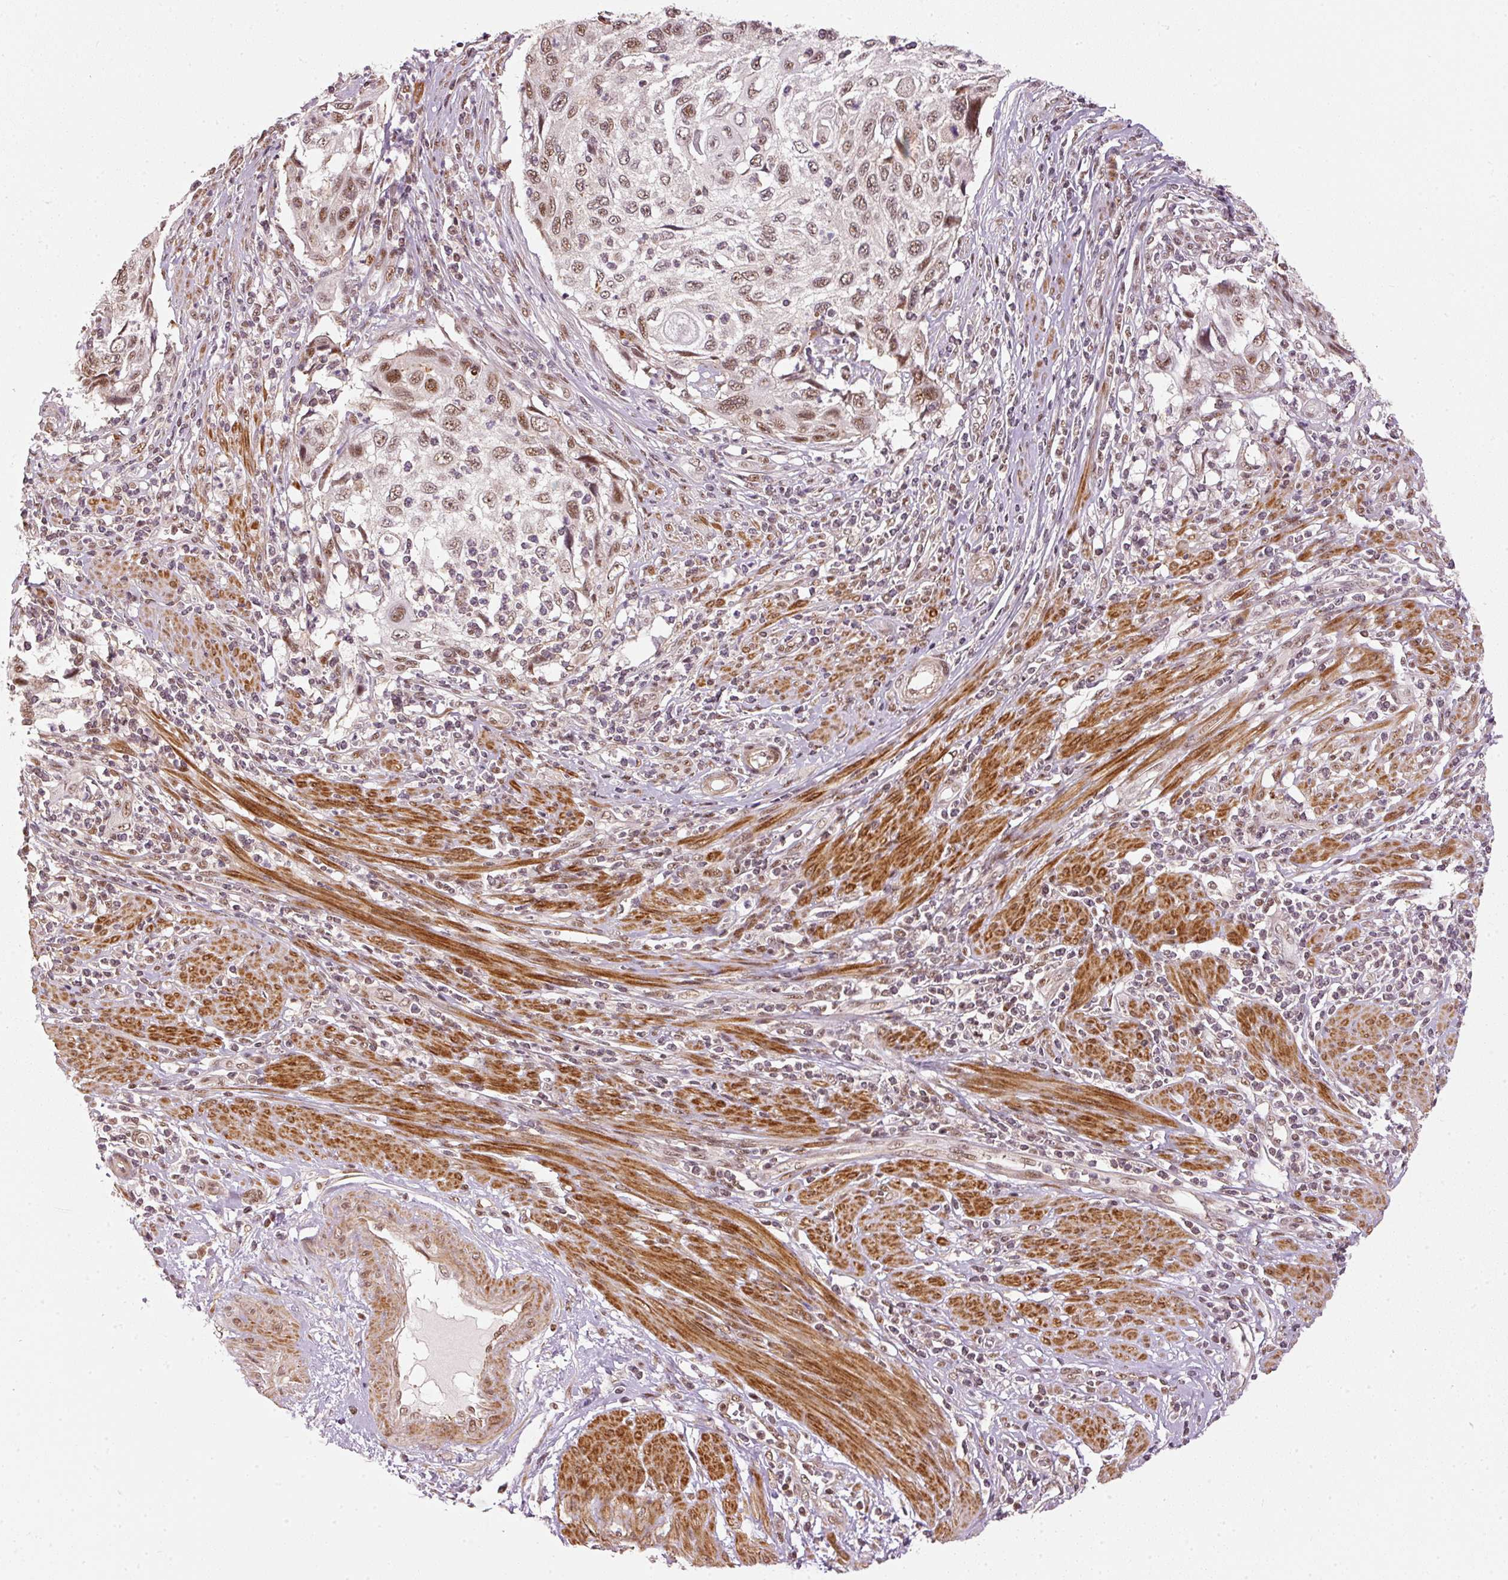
{"staining": {"intensity": "moderate", "quantity": ">75%", "location": "nuclear"}, "tissue": "cervical cancer", "cell_type": "Tumor cells", "image_type": "cancer", "snomed": [{"axis": "morphology", "description": "Squamous cell carcinoma, NOS"}, {"axis": "topography", "description": "Cervix"}], "caption": "Brown immunohistochemical staining in human cervical cancer (squamous cell carcinoma) exhibits moderate nuclear staining in about >75% of tumor cells.", "gene": "THOC6", "patient": {"sex": "female", "age": 70}}